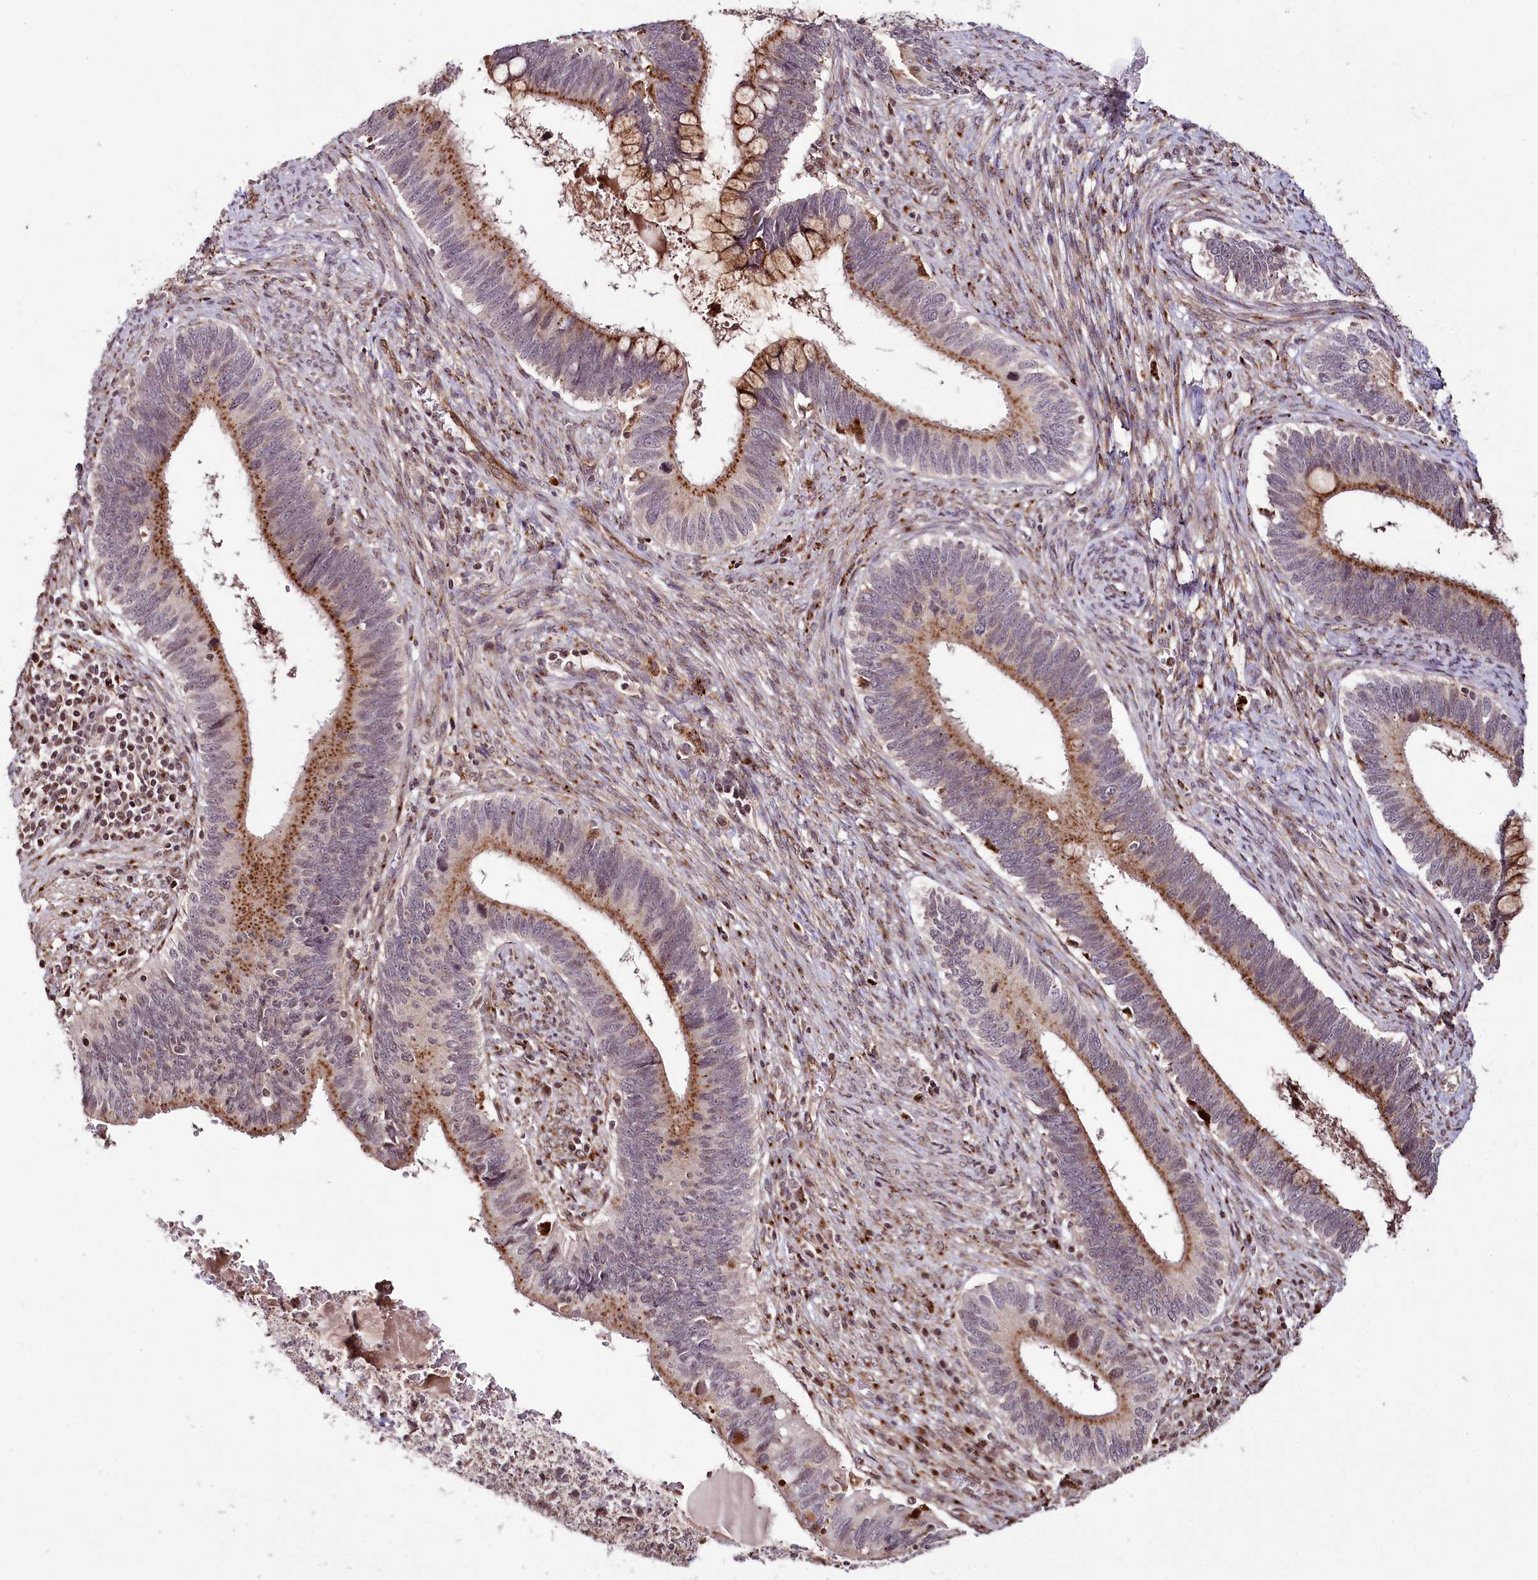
{"staining": {"intensity": "moderate", "quantity": "25%-75%", "location": "cytoplasmic/membranous"}, "tissue": "cervical cancer", "cell_type": "Tumor cells", "image_type": "cancer", "snomed": [{"axis": "morphology", "description": "Adenocarcinoma, NOS"}, {"axis": "topography", "description": "Cervix"}], "caption": "Immunohistochemistry of cervical cancer demonstrates medium levels of moderate cytoplasmic/membranous positivity in approximately 25%-75% of tumor cells. Nuclei are stained in blue.", "gene": "HOXC8", "patient": {"sex": "female", "age": 42}}